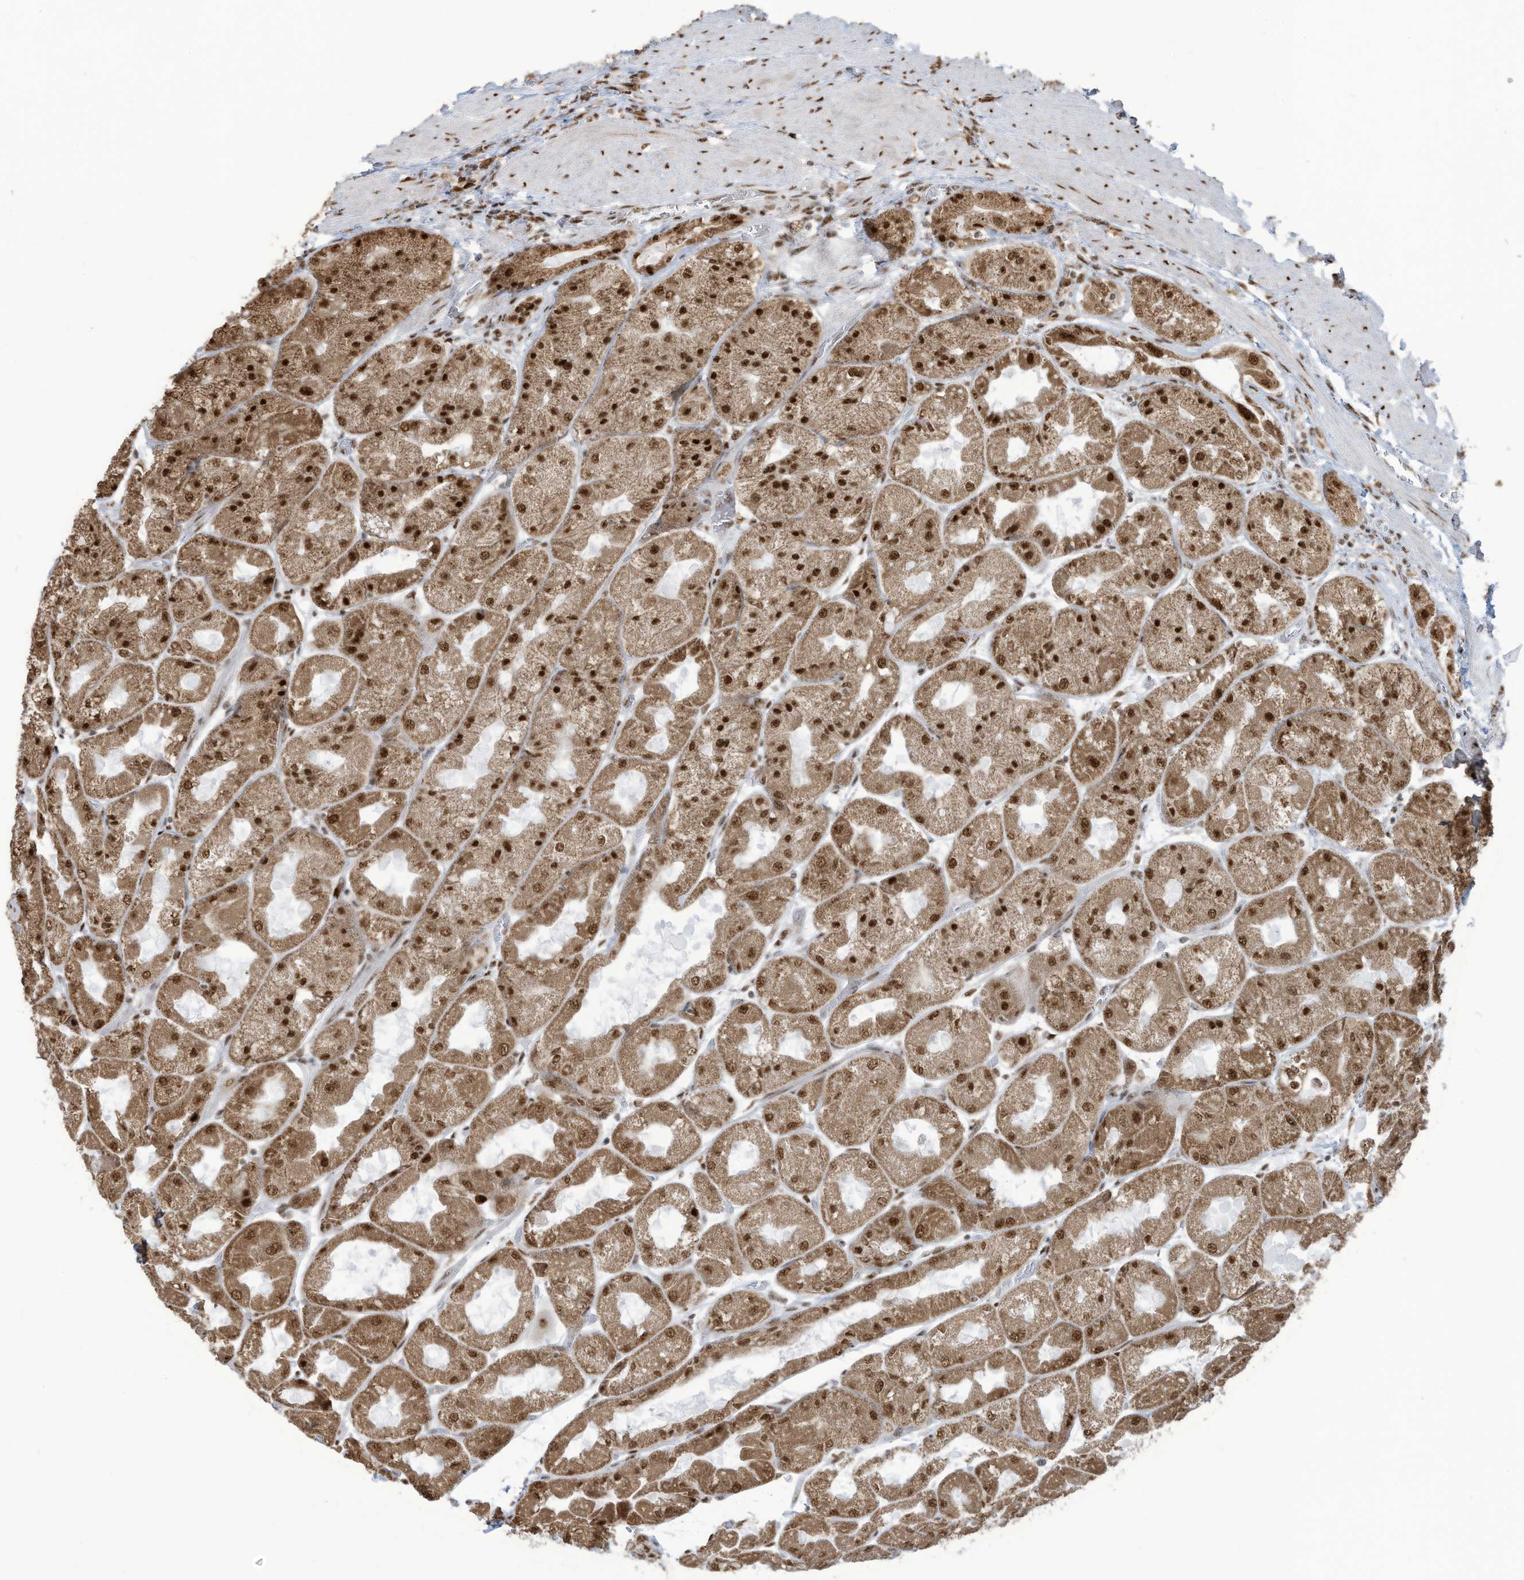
{"staining": {"intensity": "strong", "quantity": ">75%", "location": "cytoplasmic/membranous,nuclear"}, "tissue": "stomach", "cell_type": "Glandular cells", "image_type": "normal", "snomed": [{"axis": "morphology", "description": "Normal tissue, NOS"}, {"axis": "topography", "description": "Stomach"}], "caption": "Stomach stained with immunohistochemistry displays strong cytoplasmic/membranous,nuclear expression in approximately >75% of glandular cells.", "gene": "LBH", "patient": {"sex": "female", "age": 61}}